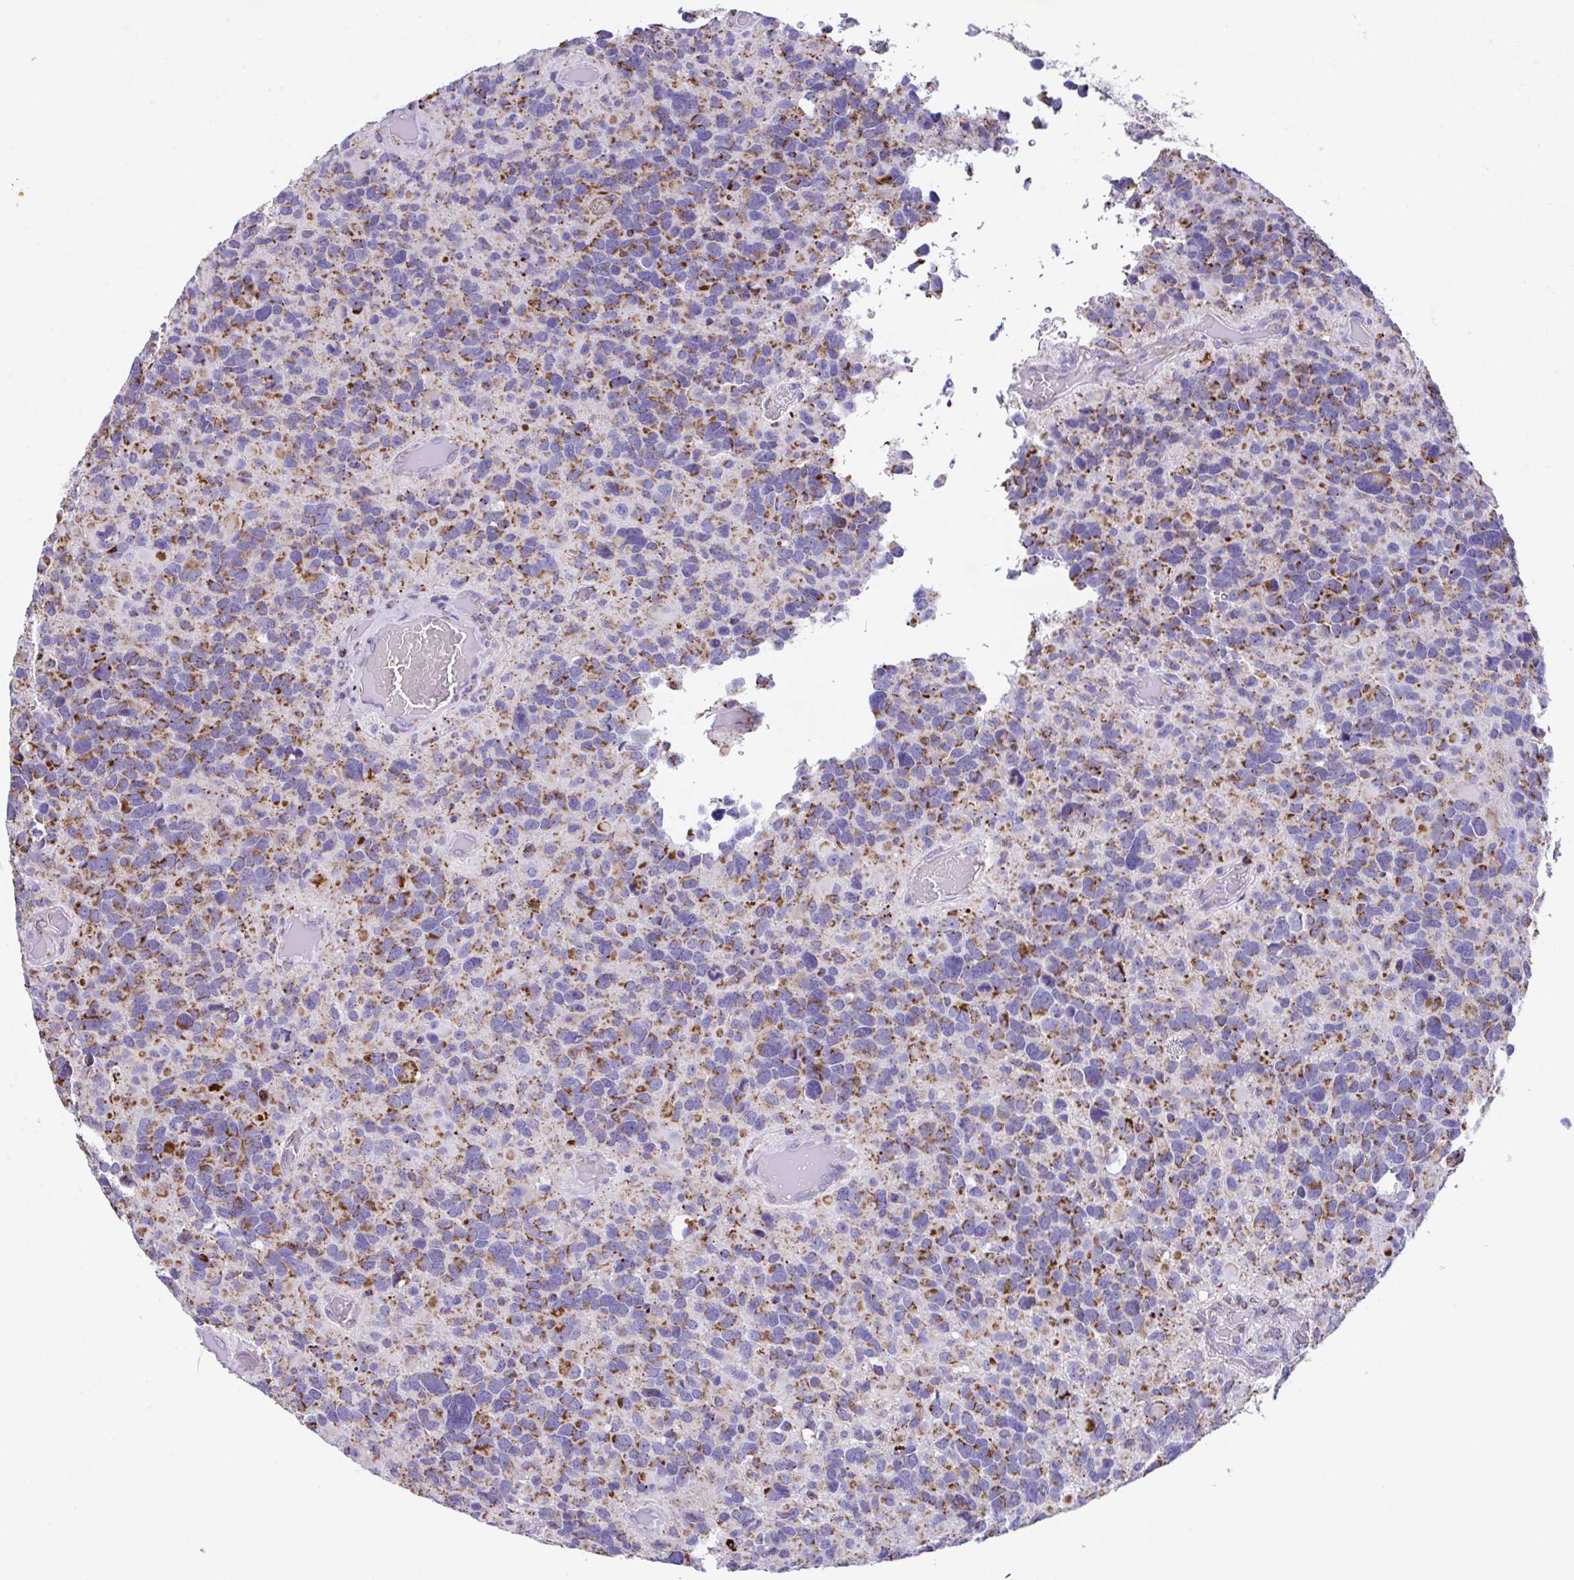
{"staining": {"intensity": "strong", "quantity": "25%-75%", "location": "cytoplasmic/membranous"}, "tissue": "glioma", "cell_type": "Tumor cells", "image_type": "cancer", "snomed": [{"axis": "morphology", "description": "Glioma, malignant, High grade"}, {"axis": "topography", "description": "Brain"}], "caption": "Glioma stained with a protein marker displays strong staining in tumor cells.", "gene": "PCMTD2", "patient": {"sex": "female", "age": 40}}